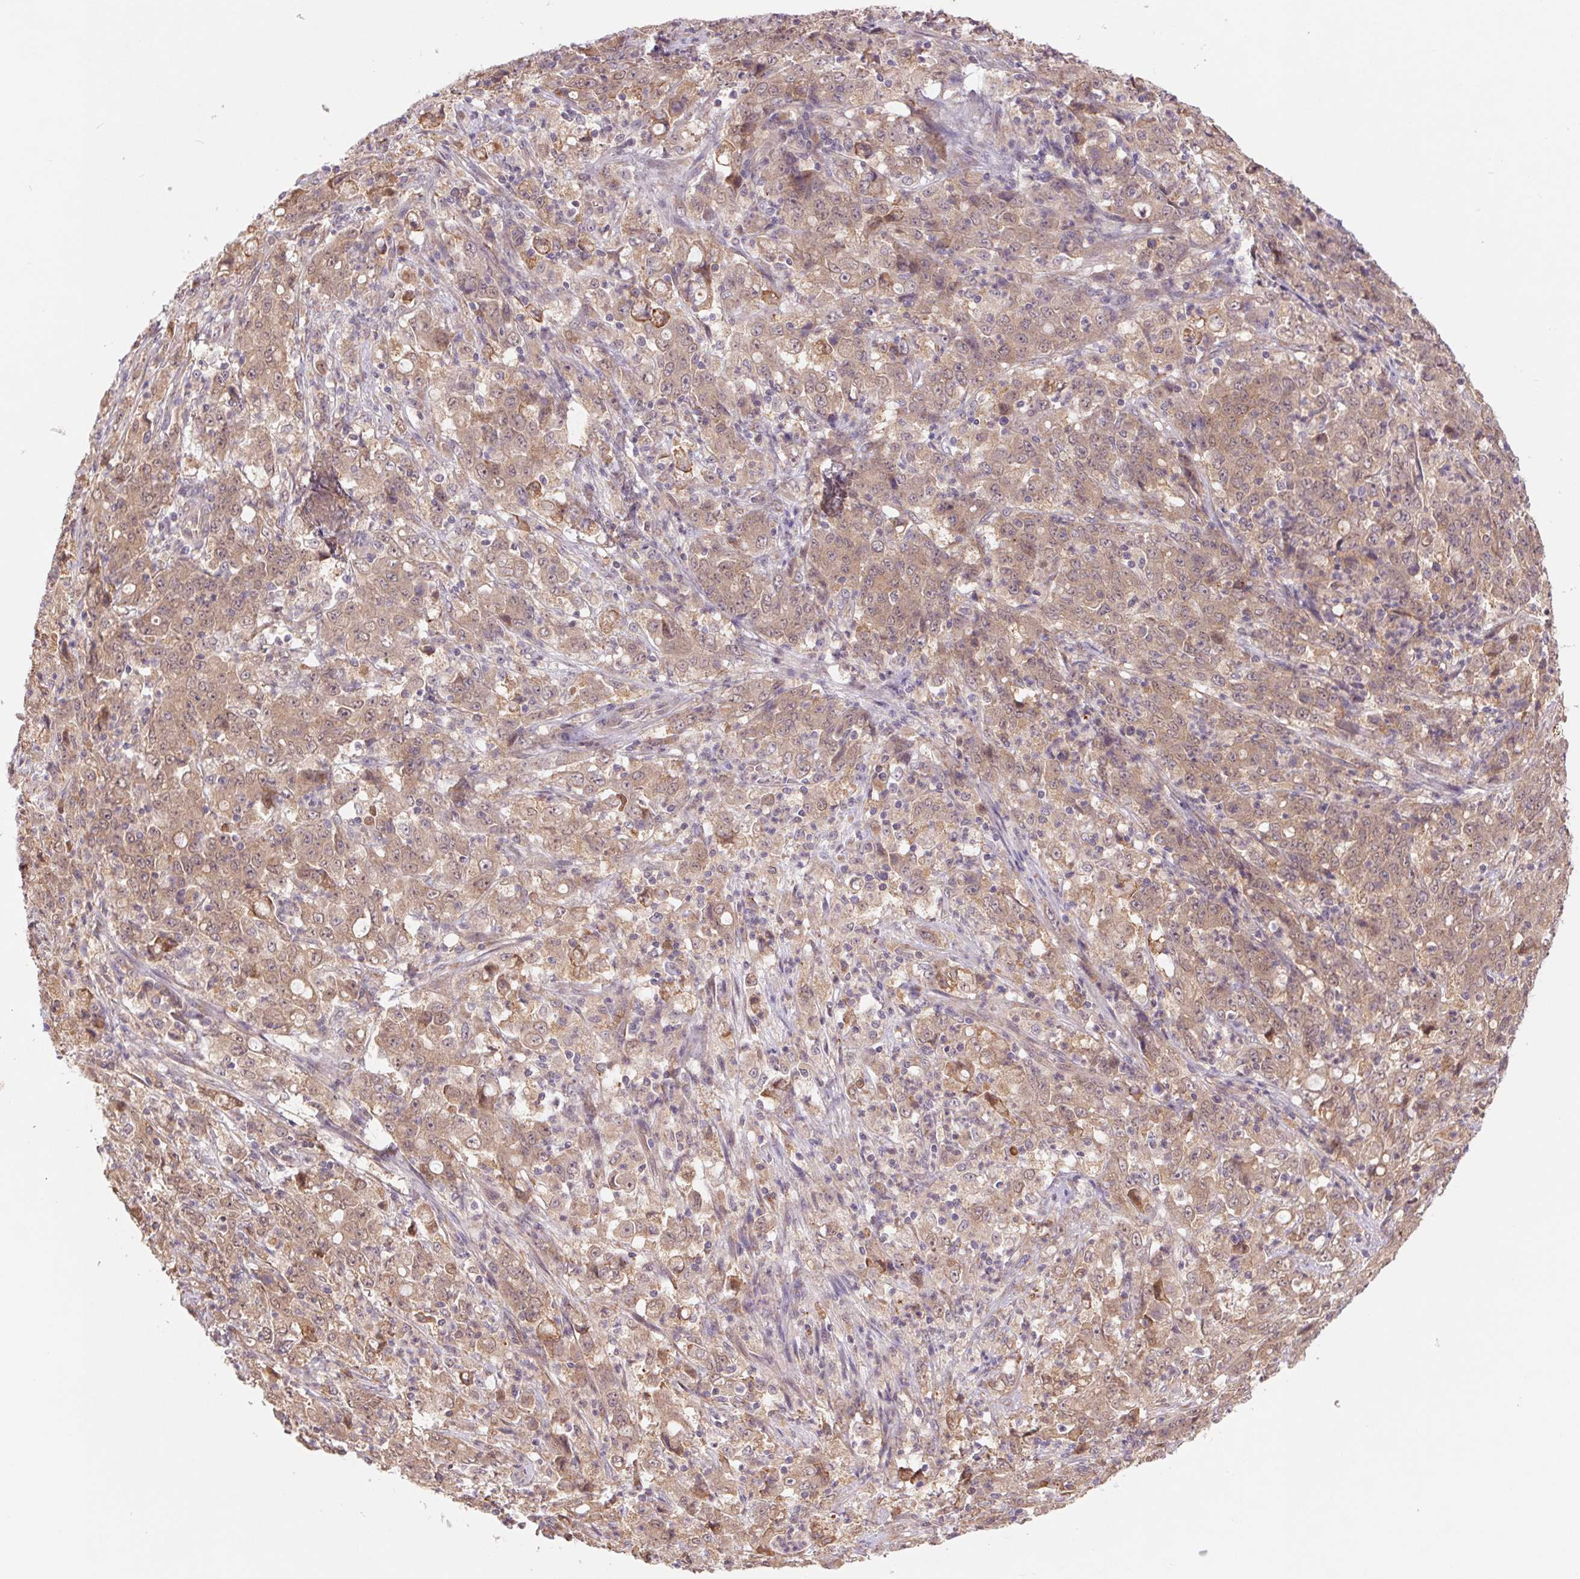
{"staining": {"intensity": "weak", "quantity": "25%-75%", "location": "cytoplasmic/membranous,nuclear"}, "tissue": "stomach cancer", "cell_type": "Tumor cells", "image_type": "cancer", "snomed": [{"axis": "morphology", "description": "Adenocarcinoma, NOS"}, {"axis": "topography", "description": "Stomach, lower"}], "caption": "A low amount of weak cytoplasmic/membranous and nuclear staining is appreciated in about 25%-75% of tumor cells in adenocarcinoma (stomach) tissue. Using DAB (brown) and hematoxylin (blue) stains, captured at high magnification using brightfield microscopy.", "gene": "RRM1", "patient": {"sex": "female", "age": 71}}